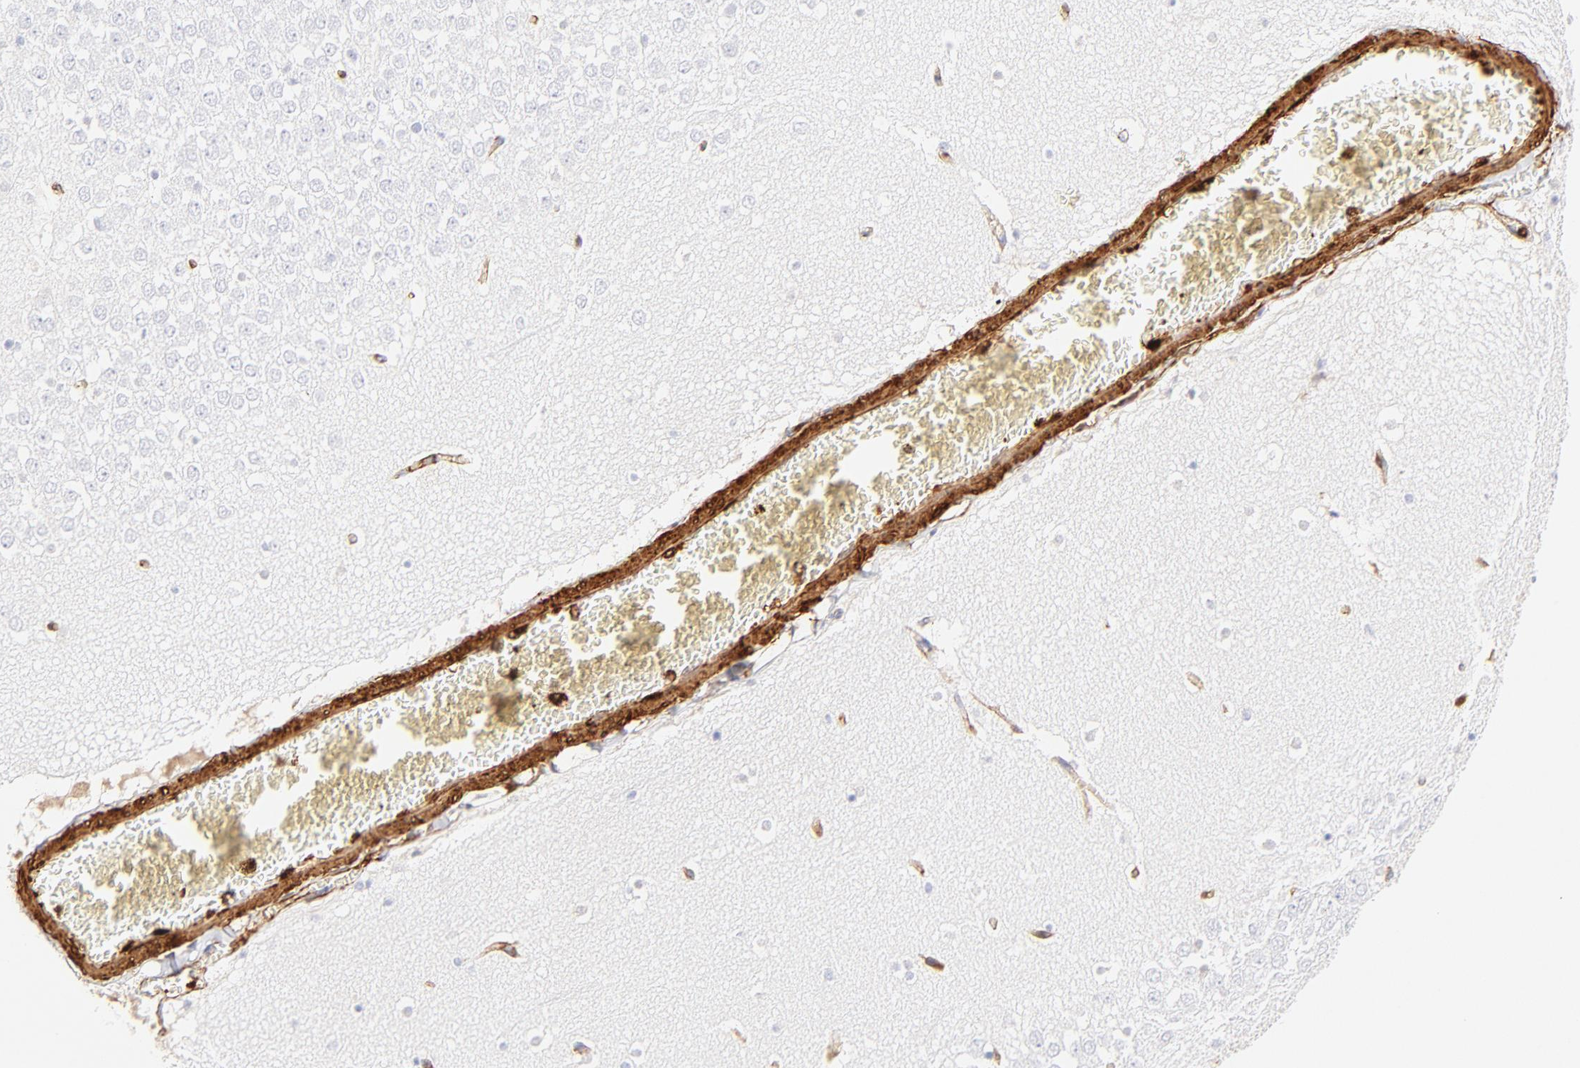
{"staining": {"intensity": "negative", "quantity": "none", "location": "none"}, "tissue": "hippocampus", "cell_type": "Glial cells", "image_type": "normal", "snomed": [{"axis": "morphology", "description": "Normal tissue, NOS"}, {"axis": "topography", "description": "Hippocampus"}], "caption": "High power microscopy photomicrograph of an immunohistochemistry (IHC) photomicrograph of benign hippocampus, revealing no significant staining in glial cells.", "gene": "FLNA", "patient": {"sex": "male", "age": 45}}